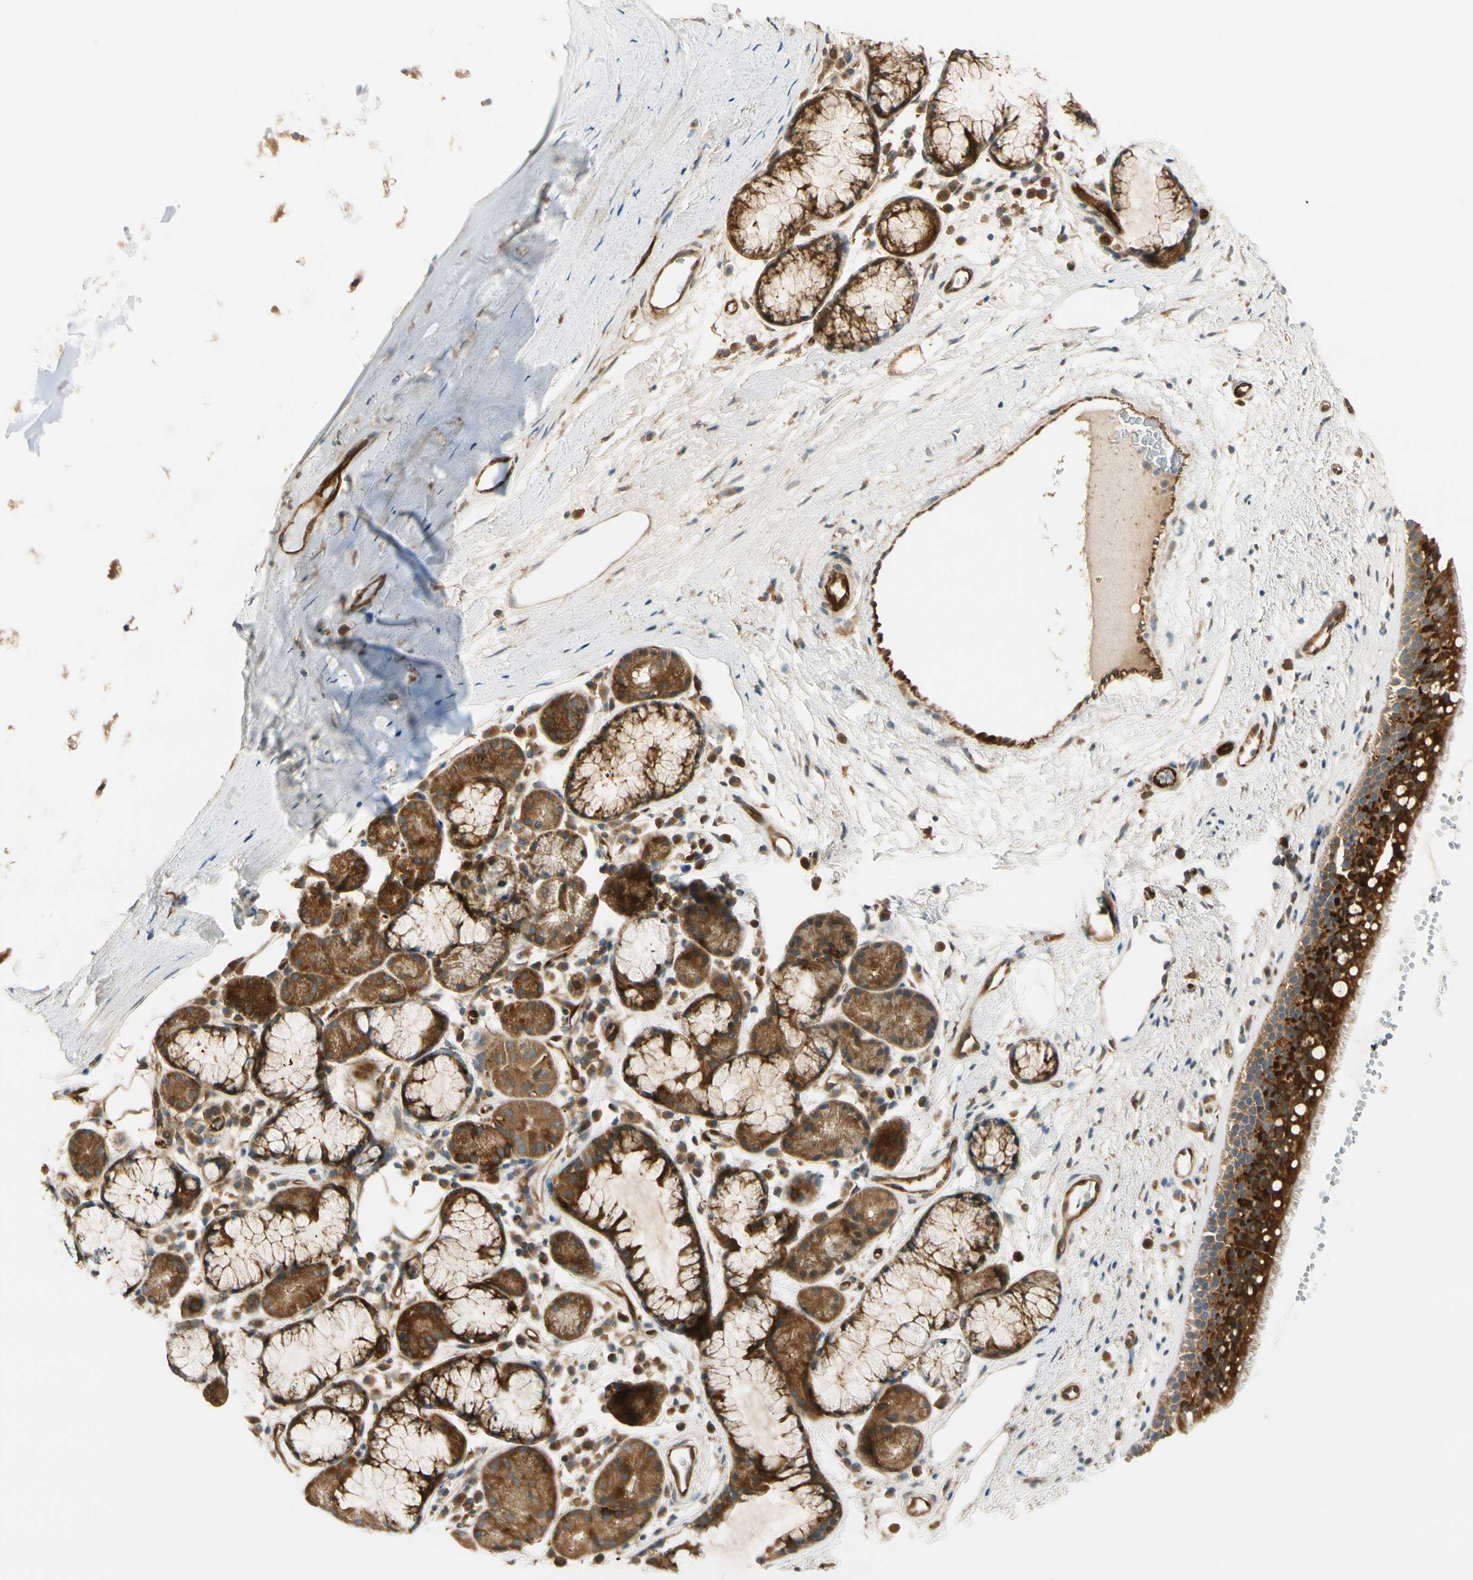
{"staining": {"intensity": "strong", "quantity": ">75%", "location": "cytoplasmic/membranous"}, "tissue": "bronchus", "cell_type": "Respiratory epithelial cells", "image_type": "normal", "snomed": [{"axis": "morphology", "description": "Normal tissue, NOS"}, {"axis": "topography", "description": "Bronchus"}], "caption": "Immunohistochemical staining of benign human bronchus shows strong cytoplasmic/membranous protein expression in about >75% of respiratory epithelial cells. Using DAB (brown) and hematoxylin (blue) stains, captured at high magnification using brightfield microscopy.", "gene": "PARP14", "patient": {"sex": "female", "age": 54}}